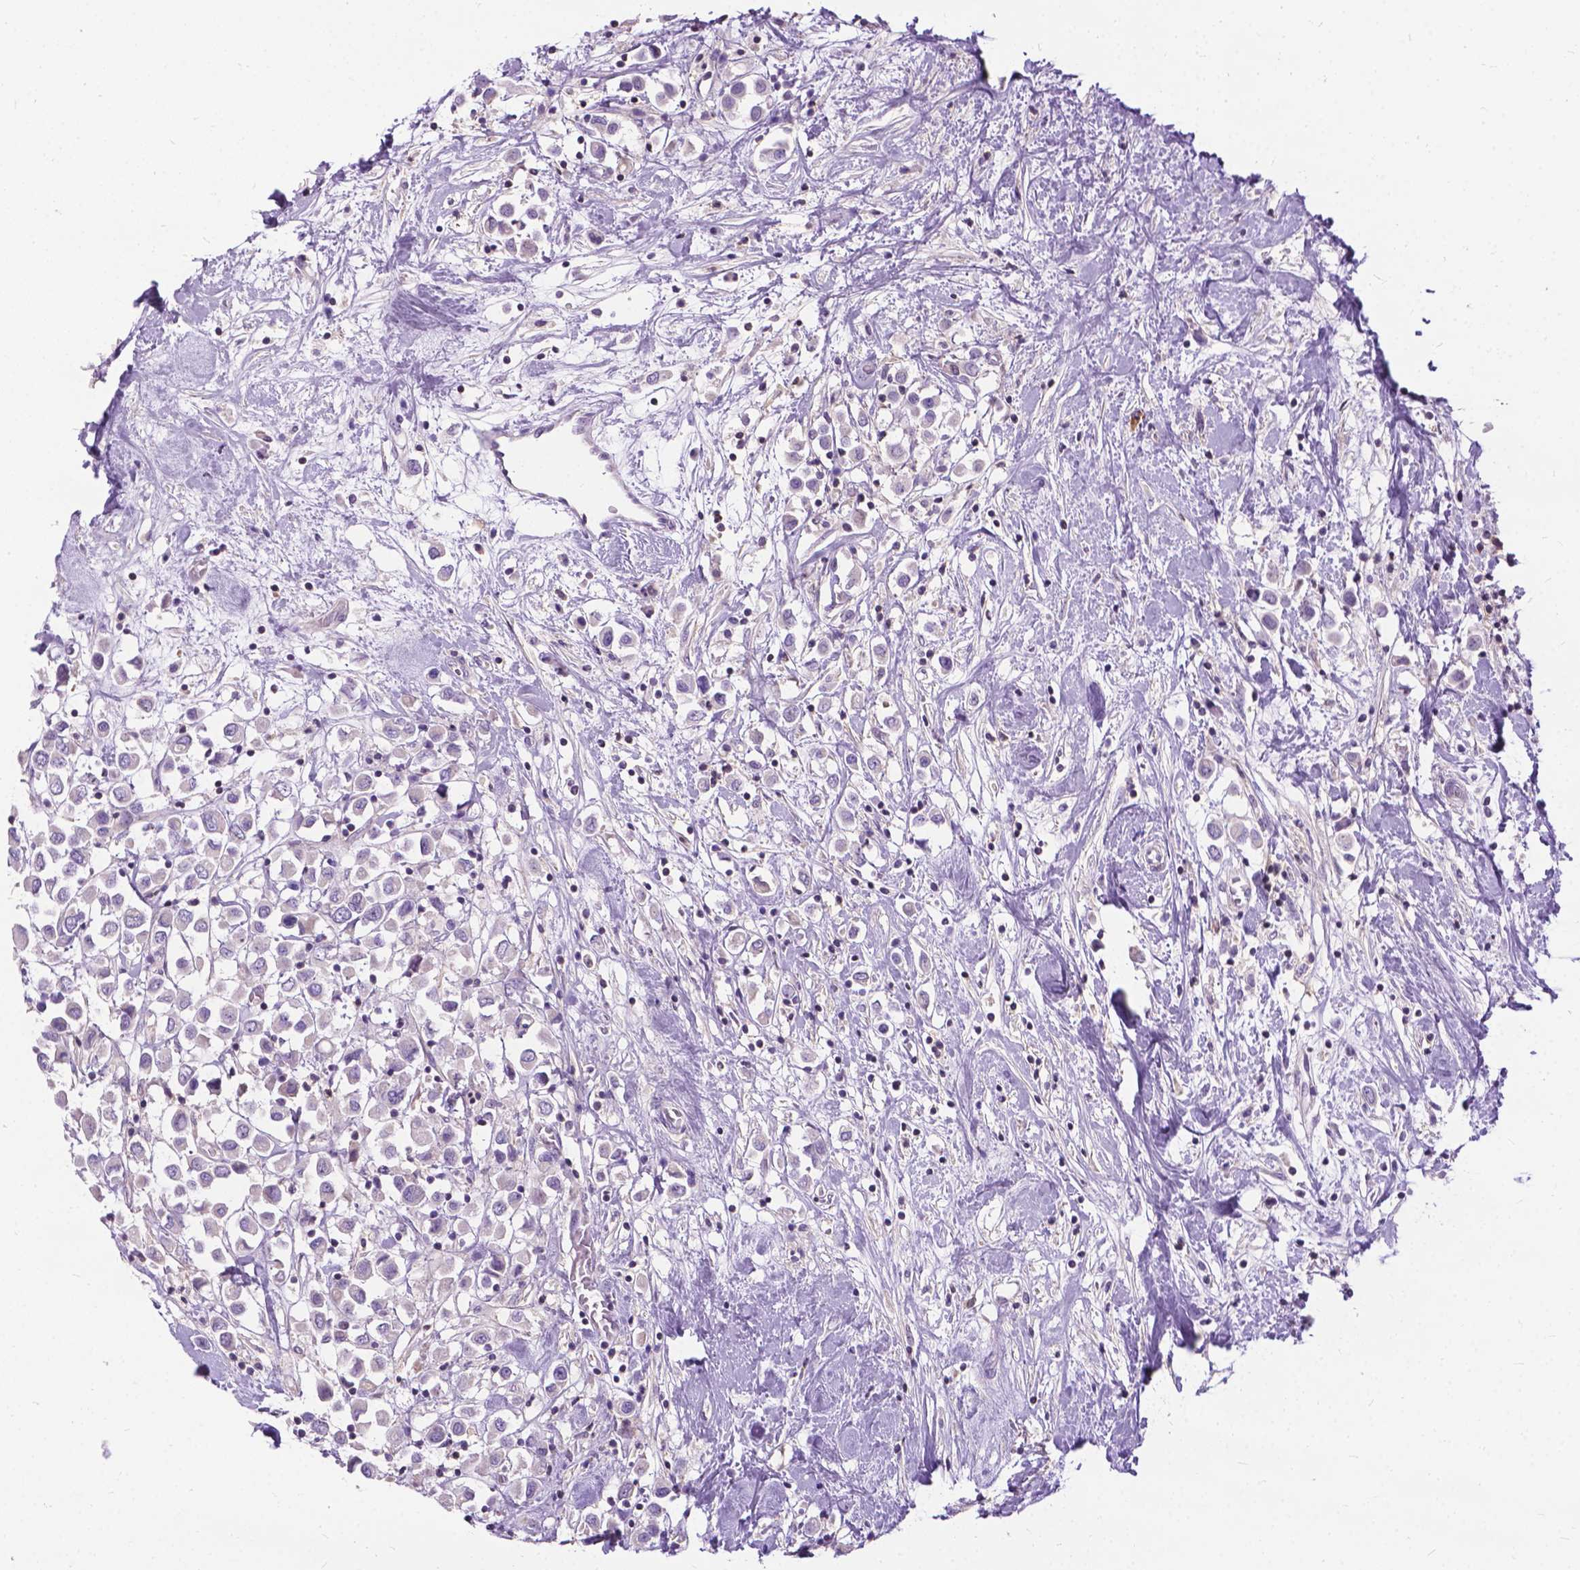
{"staining": {"intensity": "negative", "quantity": "none", "location": "none"}, "tissue": "breast cancer", "cell_type": "Tumor cells", "image_type": "cancer", "snomed": [{"axis": "morphology", "description": "Duct carcinoma"}, {"axis": "topography", "description": "Breast"}], "caption": "Photomicrograph shows no significant protein positivity in tumor cells of breast invasive ductal carcinoma.", "gene": "JAK3", "patient": {"sex": "female", "age": 61}}